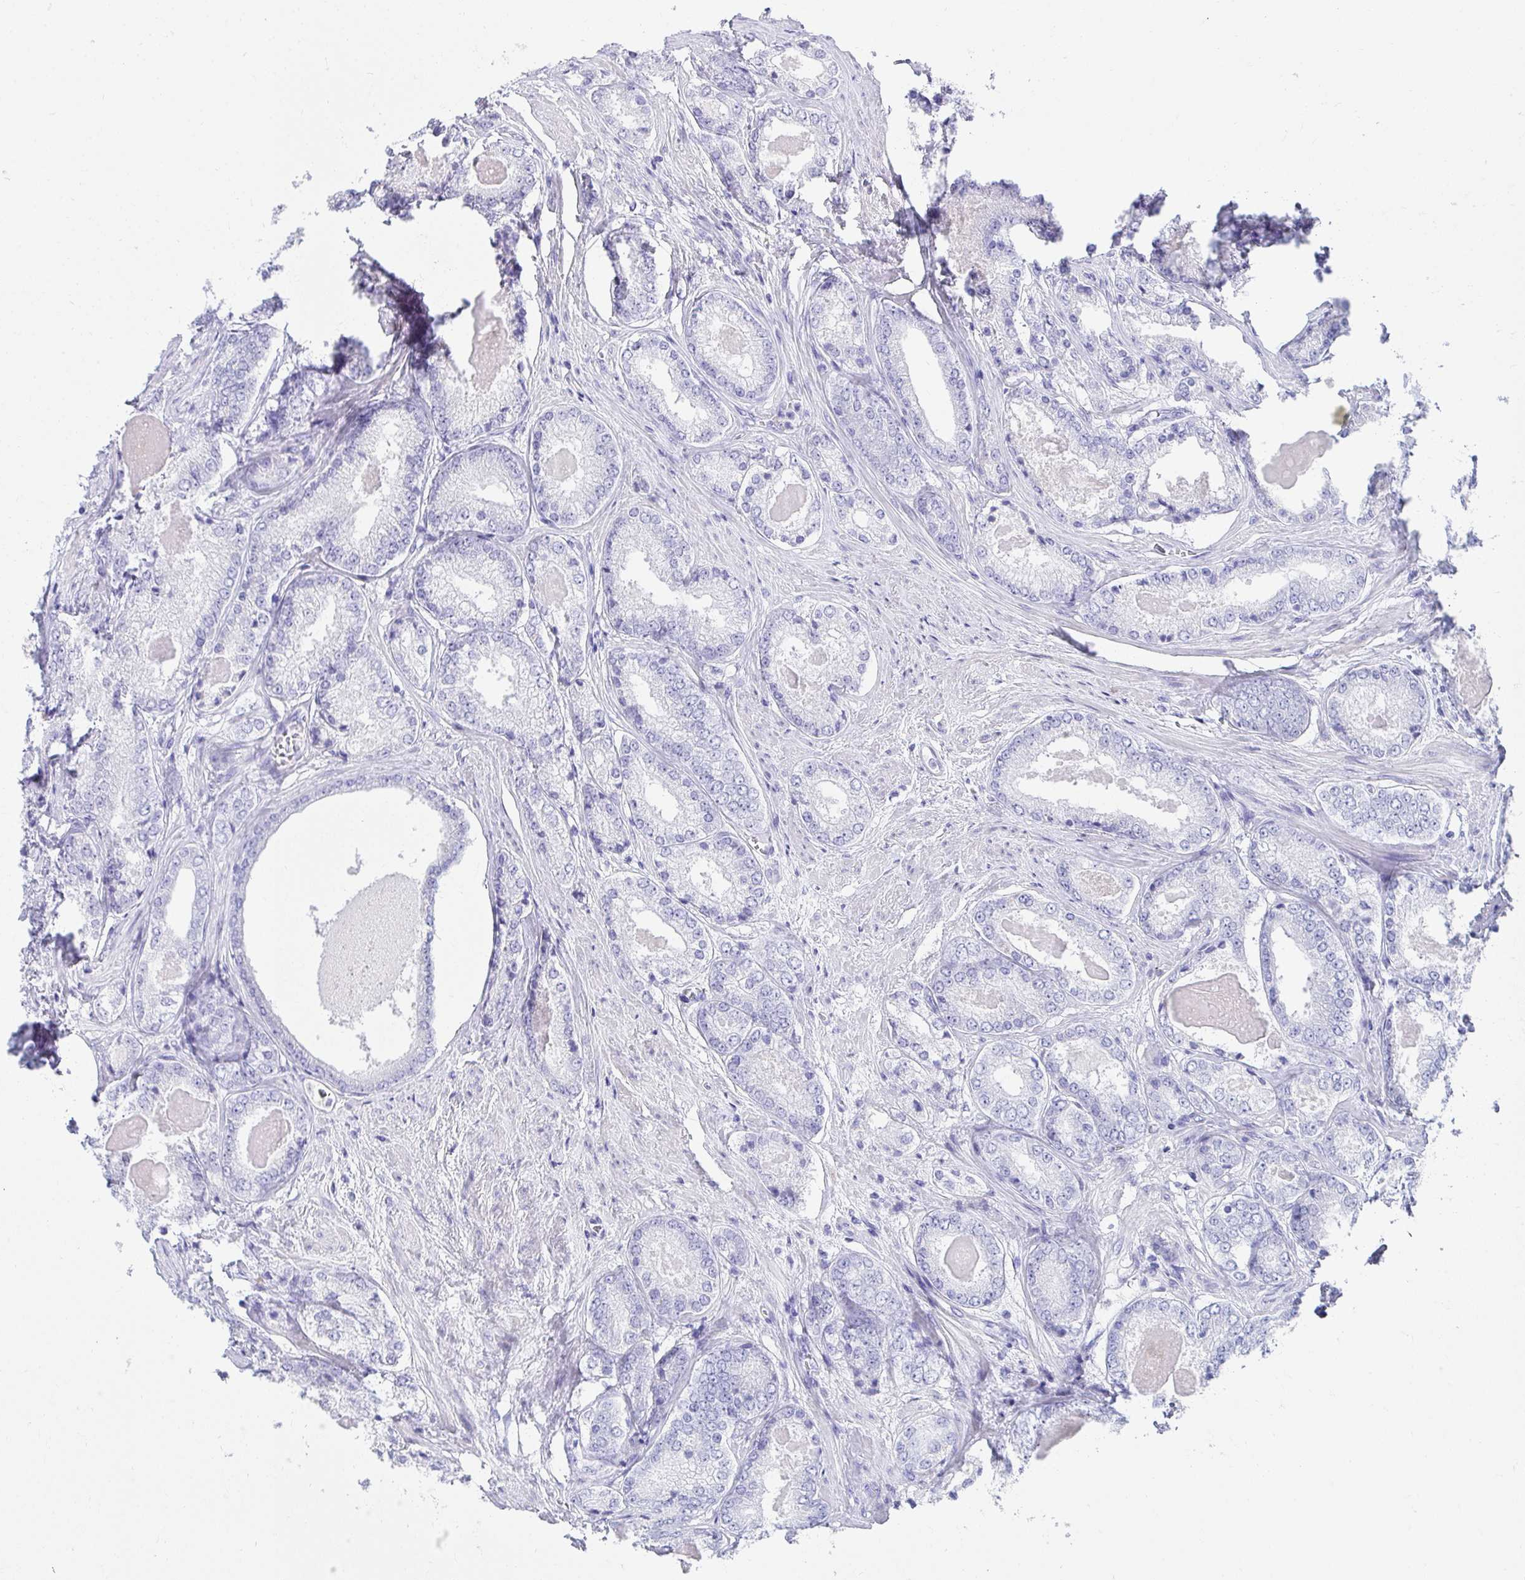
{"staining": {"intensity": "negative", "quantity": "none", "location": "none"}, "tissue": "prostate cancer", "cell_type": "Tumor cells", "image_type": "cancer", "snomed": [{"axis": "morphology", "description": "Adenocarcinoma, NOS"}, {"axis": "morphology", "description": "Adenocarcinoma, Low grade"}, {"axis": "topography", "description": "Prostate"}], "caption": "This is a micrograph of immunohistochemistry staining of prostate low-grade adenocarcinoma, which shows no positivity in tumor cells.", "gene": "SEC14L3", "patient": {"sex": "male", "age": 68}}